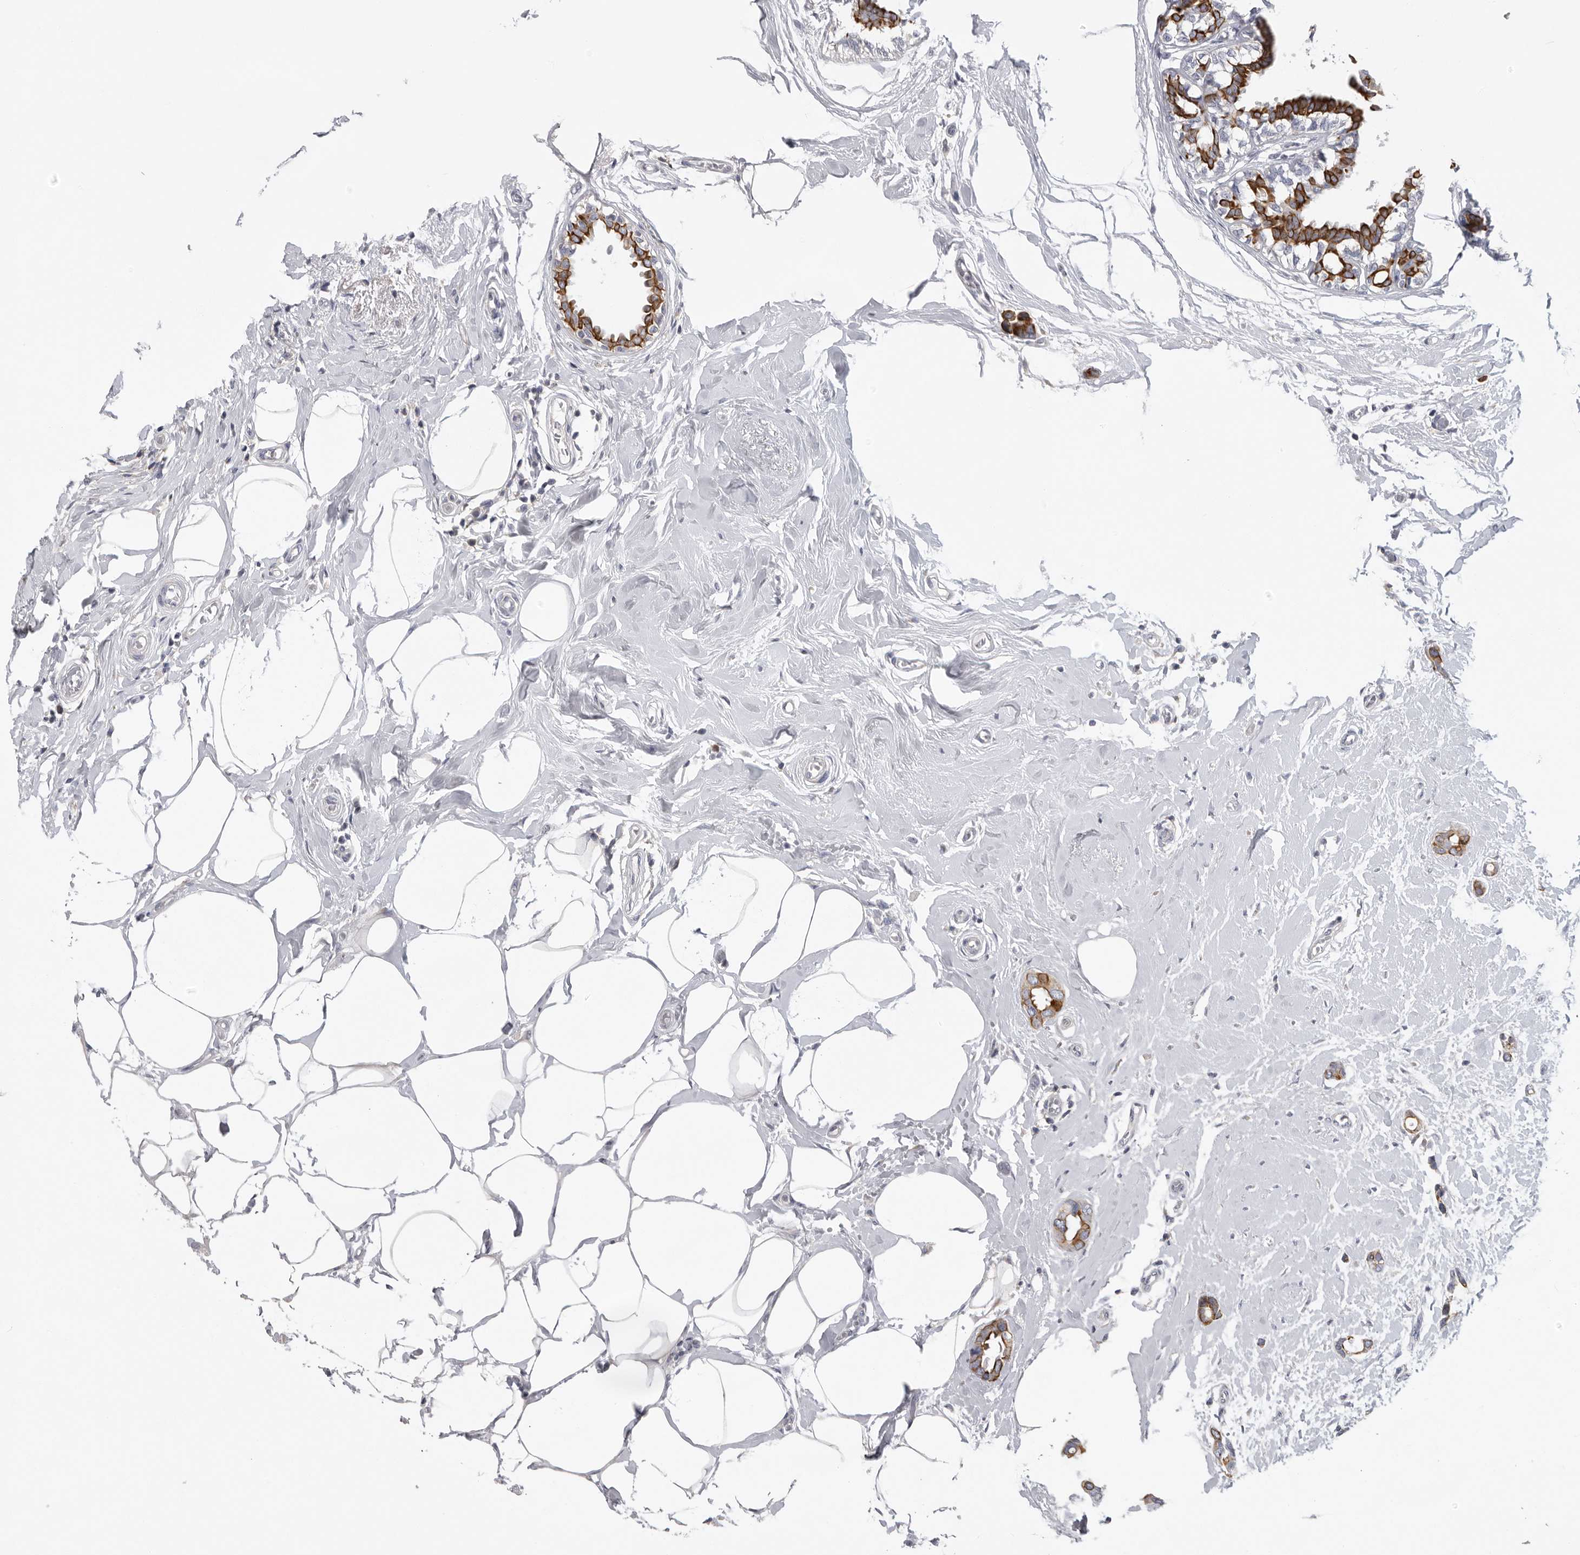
{"staining": {"intensity": "moderate", "quantity": "<25%", "location": "cytoplasmic/membranous"}, "tissue": "breast cancer", "cell_type": "Tumor cells", "image_type": "cancer", "snomed": [{"axis": "morphology", "description": "Duct carcinoma"}, {"axis": "topography", "description": "Breast"}], "caption": "Tumor cells exhibit low levels of moderate cytoplasmic/membranous positivity in approximately <25% of cells in intraductal carcinoma (breast). (DAB IHC, brown staining for protein, blue staining for nuclei).", "gene": "USP24", "patient": {"sex": "female", "age": 55}}